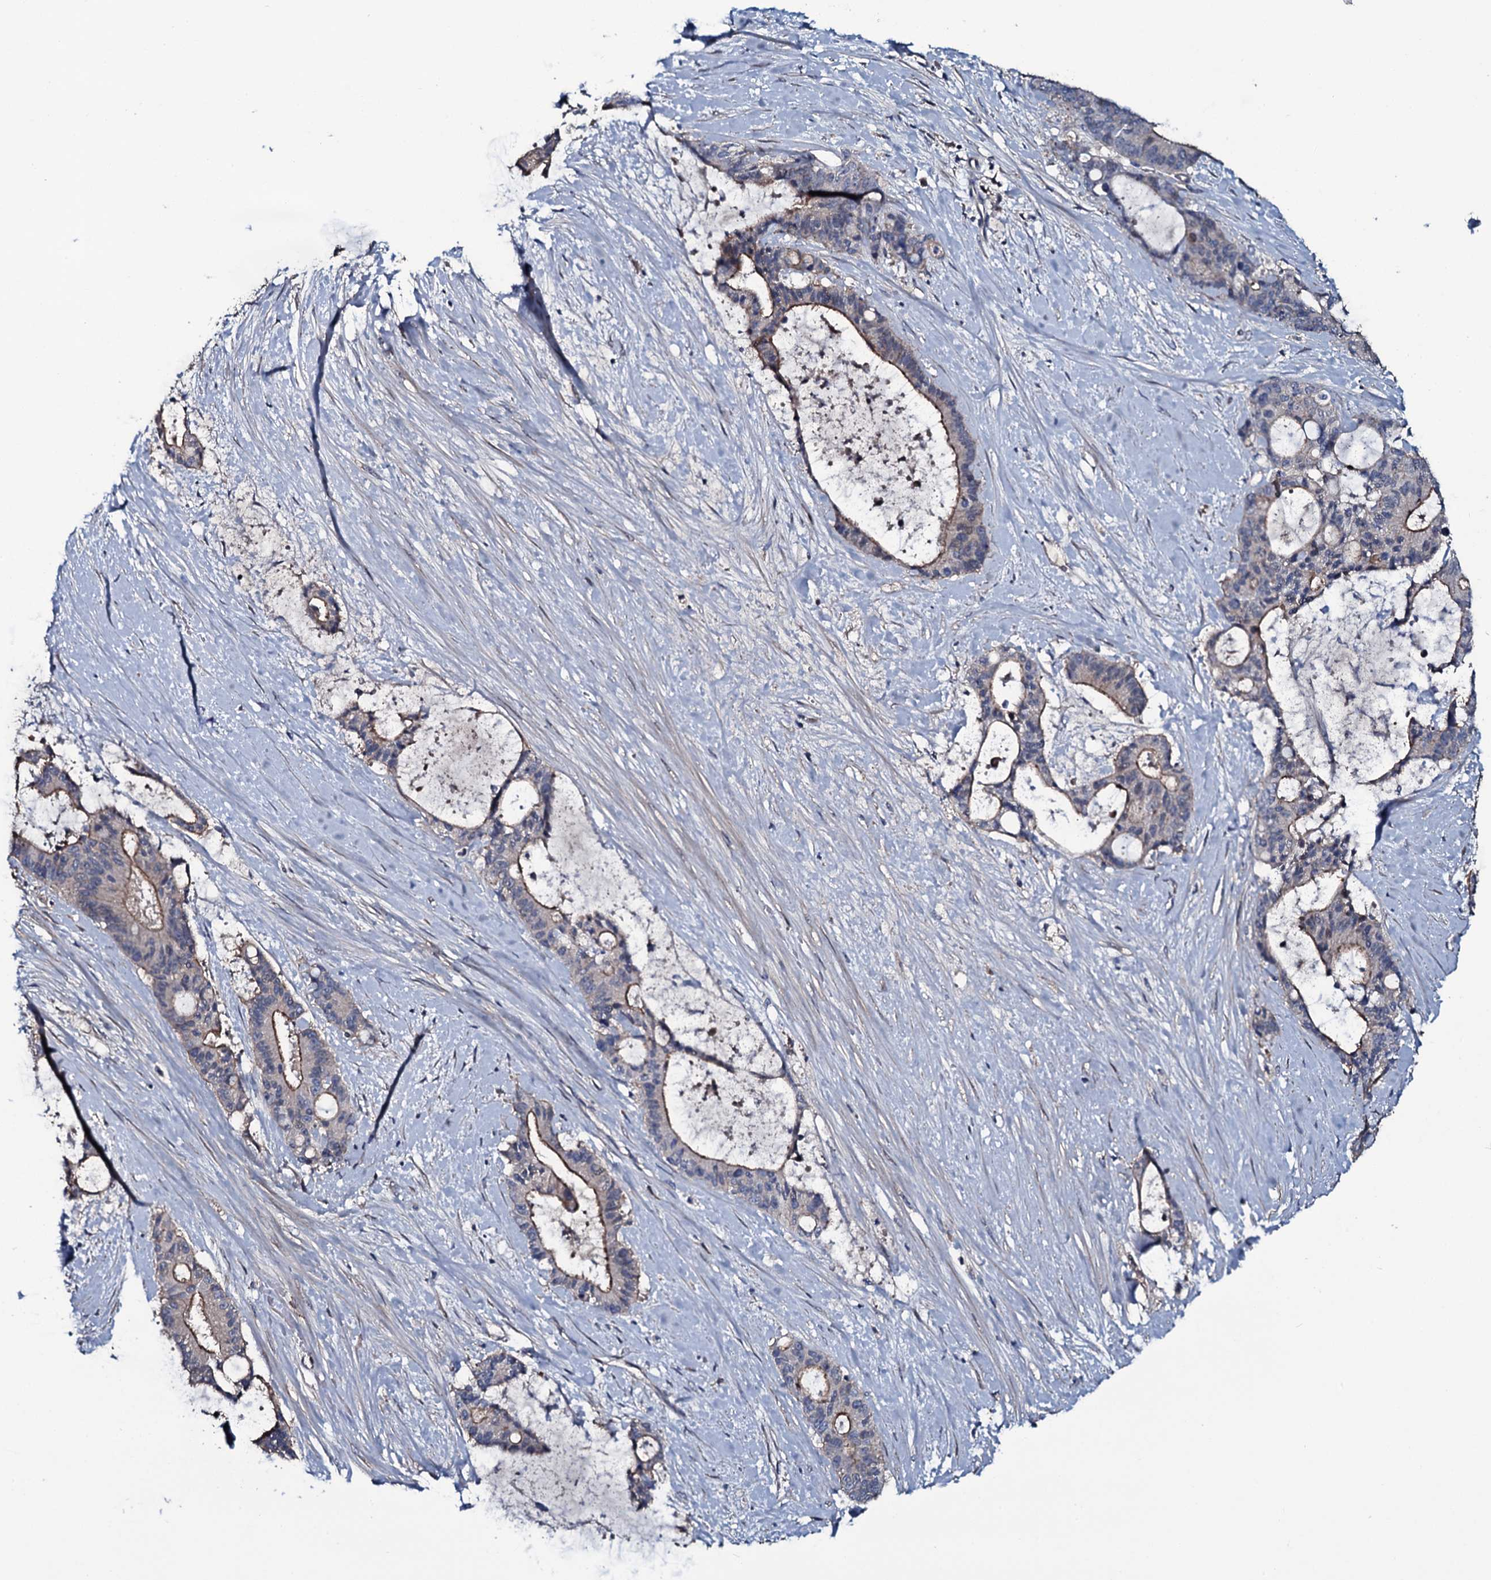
{"staining": {"intensity": "moderate", "quantity": "<25%", "location": "cytoplasmic/membranous"}, "tissue": "liver cancer", "cell_type": "Tumor cells", "image_type": "cancer", "snomed": [{"axis": "morphology", "description": "Normal tissue, NOS"}, {"axis": "morphology", "description": "Cholangiocarcinoma"}, {"axis": "topography", "description": "Liver"}, {"axis": "topography", "description": "Peripheral nerve tissue"}], "caption": "Immunohistochemistry image of human liver cholangiocarcinoma stained for a protein (brown), which demonstrates low levels of moderate cytoplasmic/membranous positivity in approximately <25% of tumor cells.", "gene": "LYG2", "patient": {"sex": "female", "age": 73}}